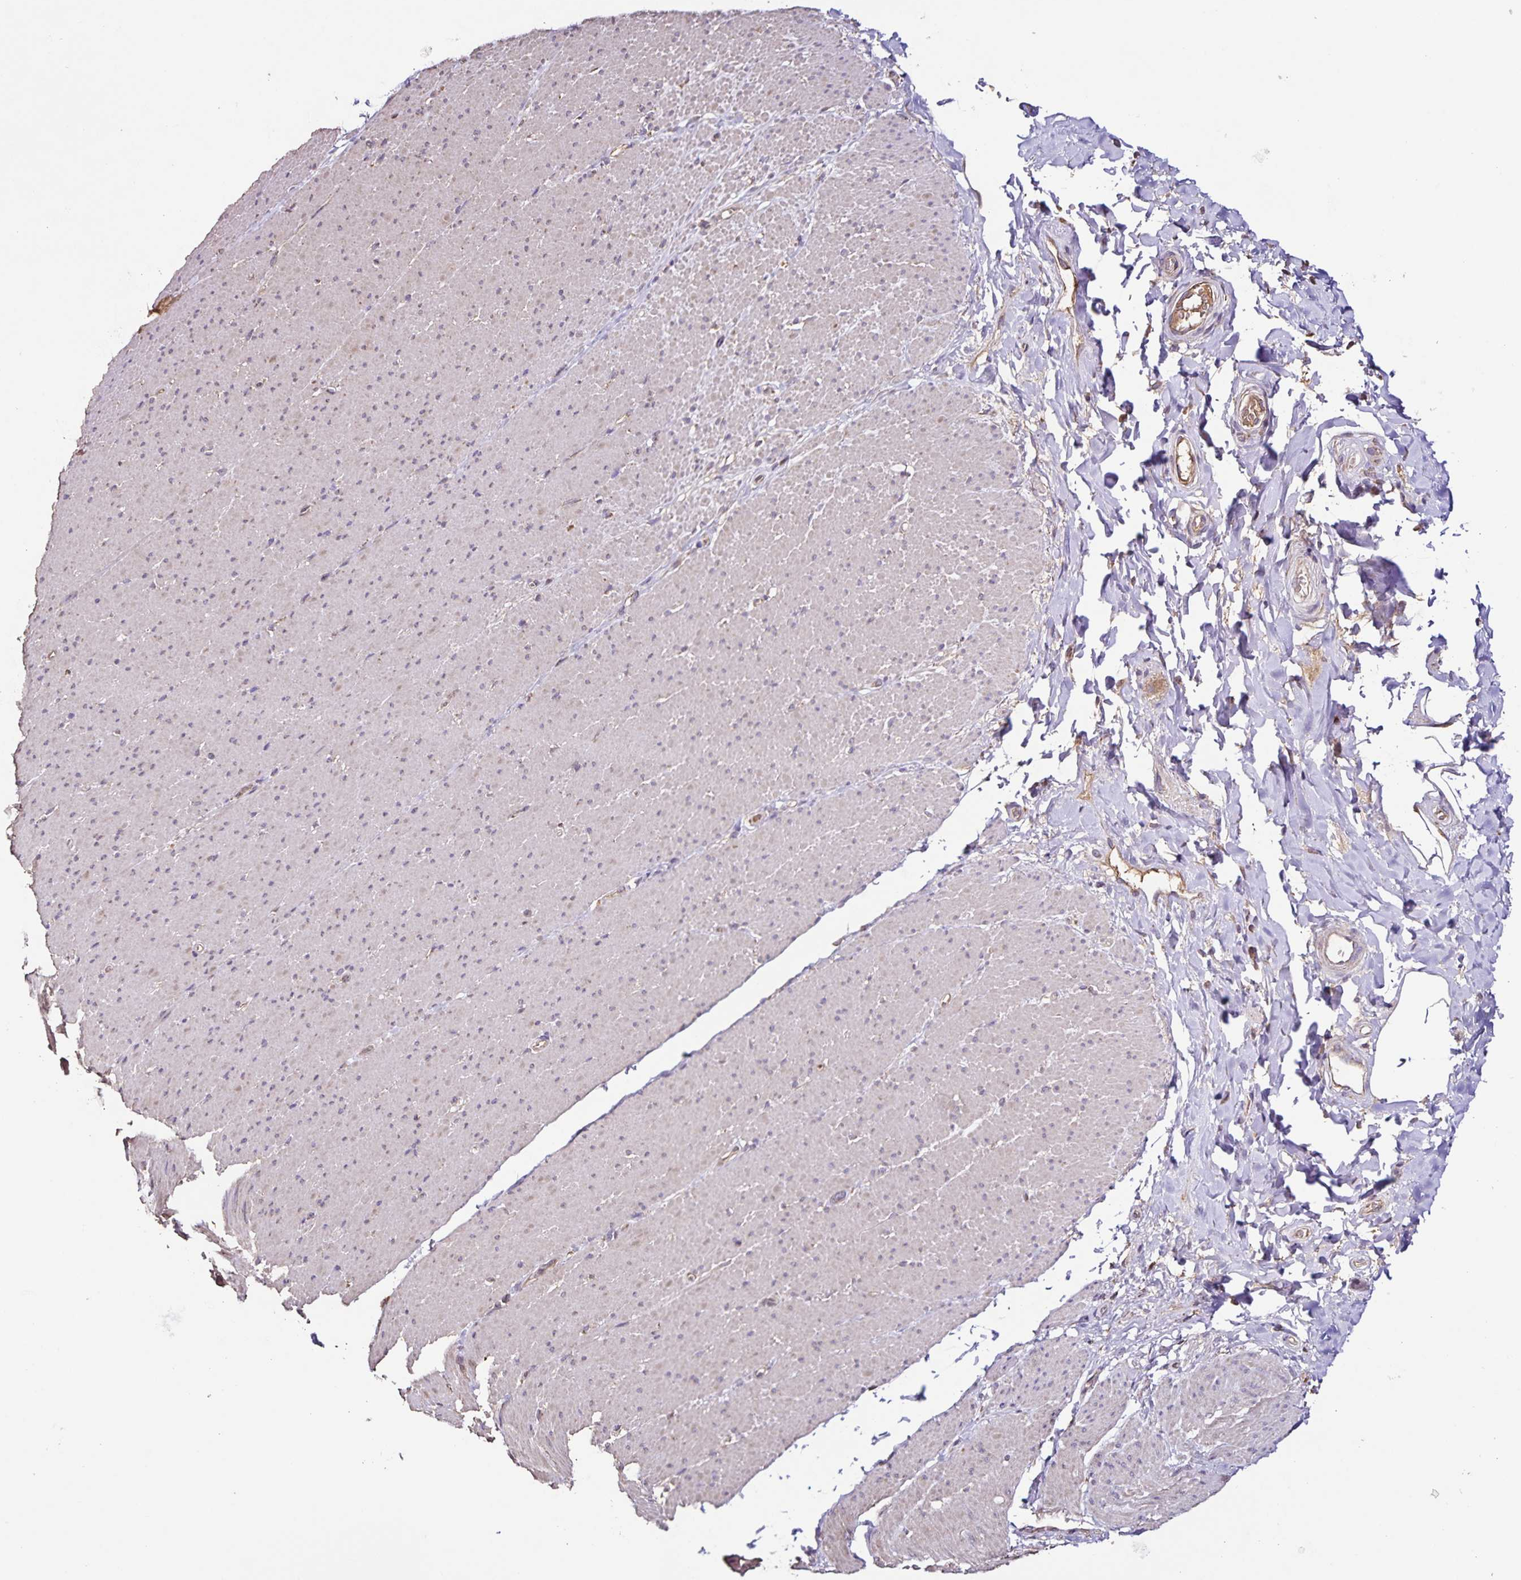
{"staining": {"intensity": "negative", "quantity": "none", "location": "none"}, "tissue": "smooth muscle", "cell_type": "Smooth muscle cells", "image_type": "normal", "snomed": [{"axis": "morphology", "description": "Normal tissue, NOS"}, {"axis": "topography", "description": "Smooth muscle"}, {"axis": "topography", "description": "Rectum"}], "caption": "This photomicrograph is of benign smooth muscle stained with IHC to label a protein in brown with the nuclei are counter-stained blue. There is no expression in smooth muscle cells.", "gene": "MAN1A1", "patient": {"sex": "male", "age": 53}}